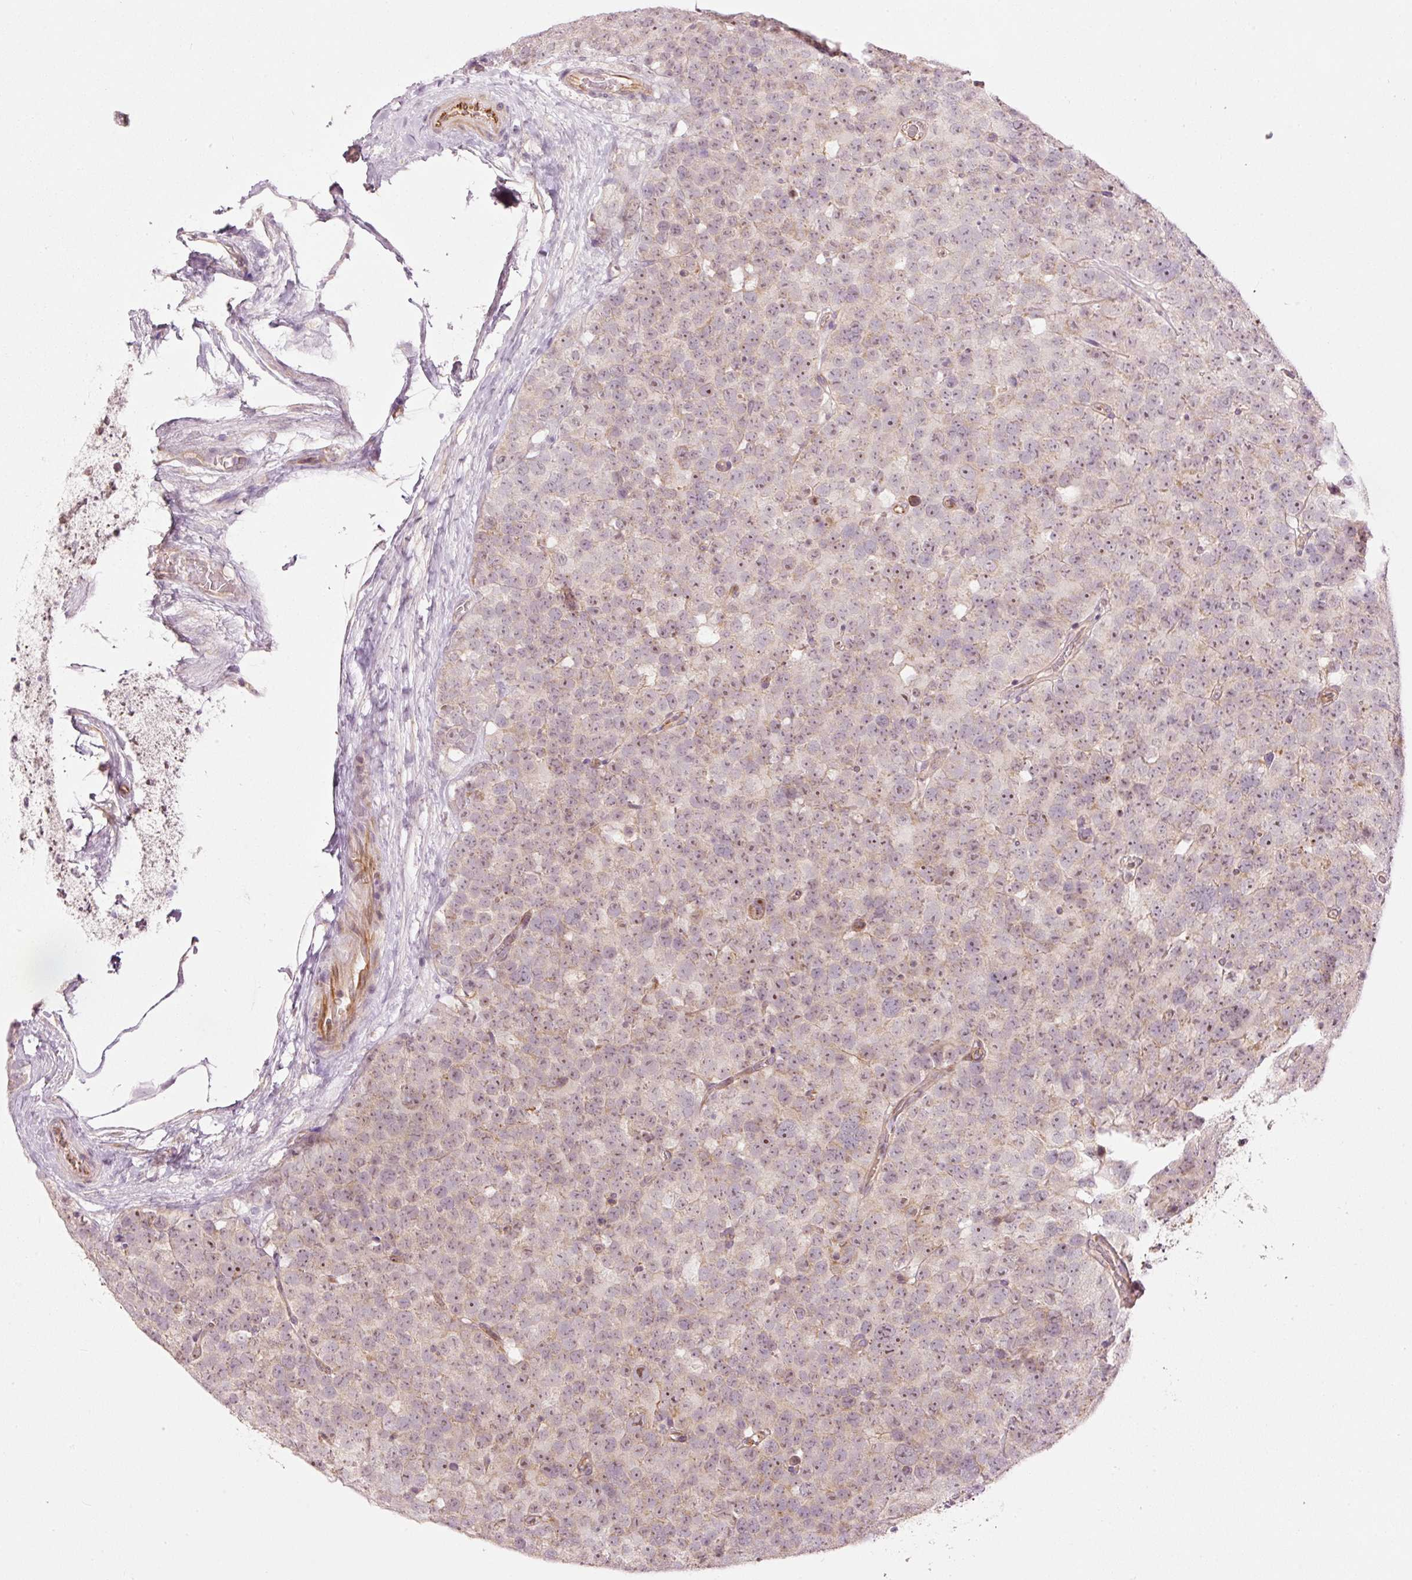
{"staining": {"intensity": "weak", "quantity": "25%-75%", "location": "cytoplasmic/membranous,nuclear"}, "tissue": "testis cancer", "cell_type": "Tumor cells", "image_type": "cancer", "snomed": [{"axis": "morphology", "description": "Seminoma, NOS"}, {"axis": "topography", "description": "Testis"}], "caption": "Immunohistochemistry of seminoma (testis) displays low levels of weak cytoplasmic/membranous and nuclear staining in approximately 25%-75% of tumor cells.", "gene": "CDC20B", "patient": {"sex": "male", "age": 71}}